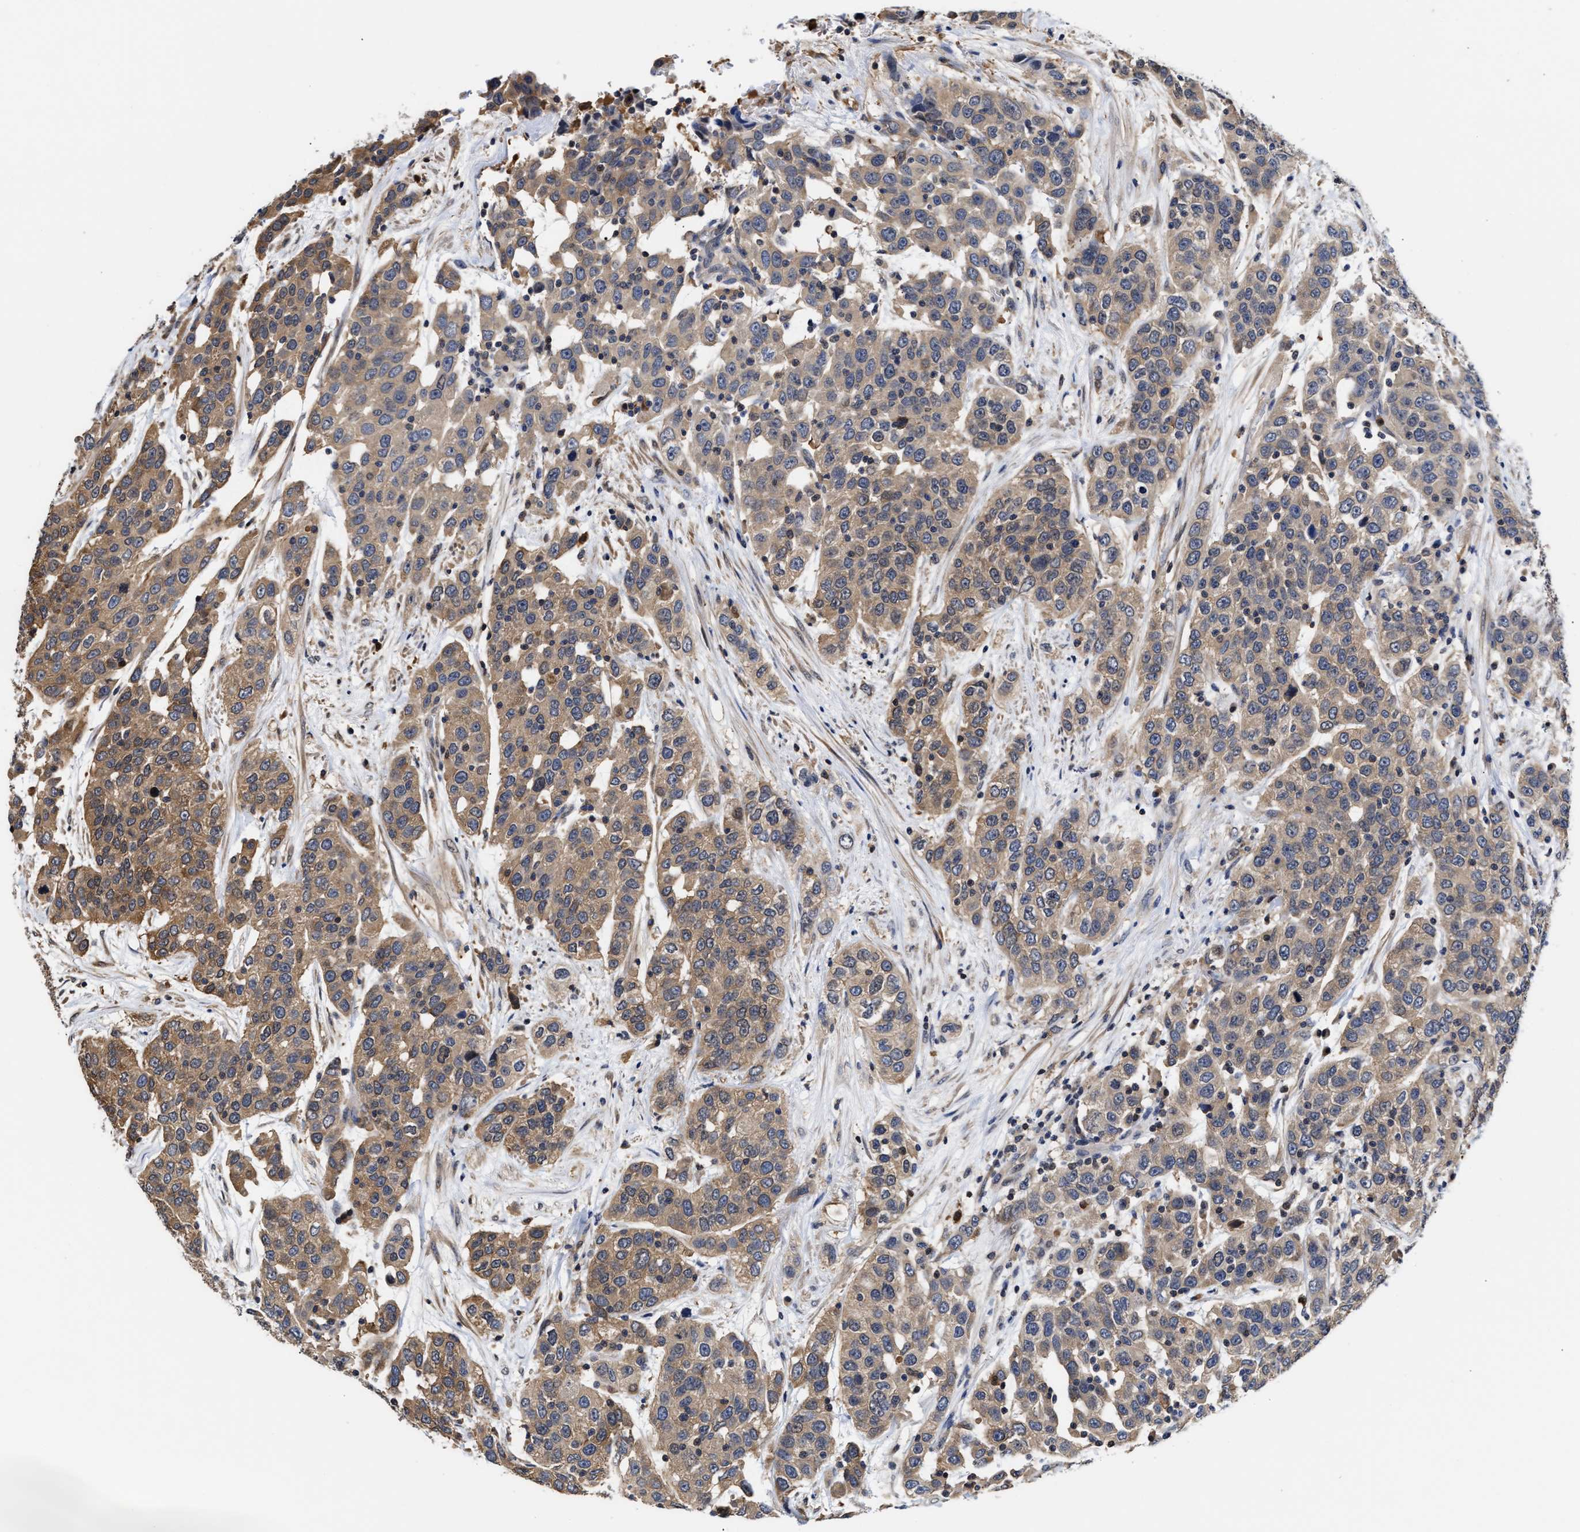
{"staining": {"intensity": "moderate", "quantity": ">75%", "location": "cytoplasmic/membranous"}, "tissue": "urothelial cancer", "cell_type": "Tumor cells", "image_type": "cancer", "snomed": [{"axis": "morphology", "description": "Urothelial carcinoma, High grade"}, {"axis": "topography", "description": "Urinary bladder"}], "caption": "DAB immunohistochemical staining of human urothelial cancer demonstrates moderate cytoplasmic/membranous protein positivity in approximately >75% of tumor cells.", "gene": "KLHDC1", "patient": {"sex": "female", "age": 80}}